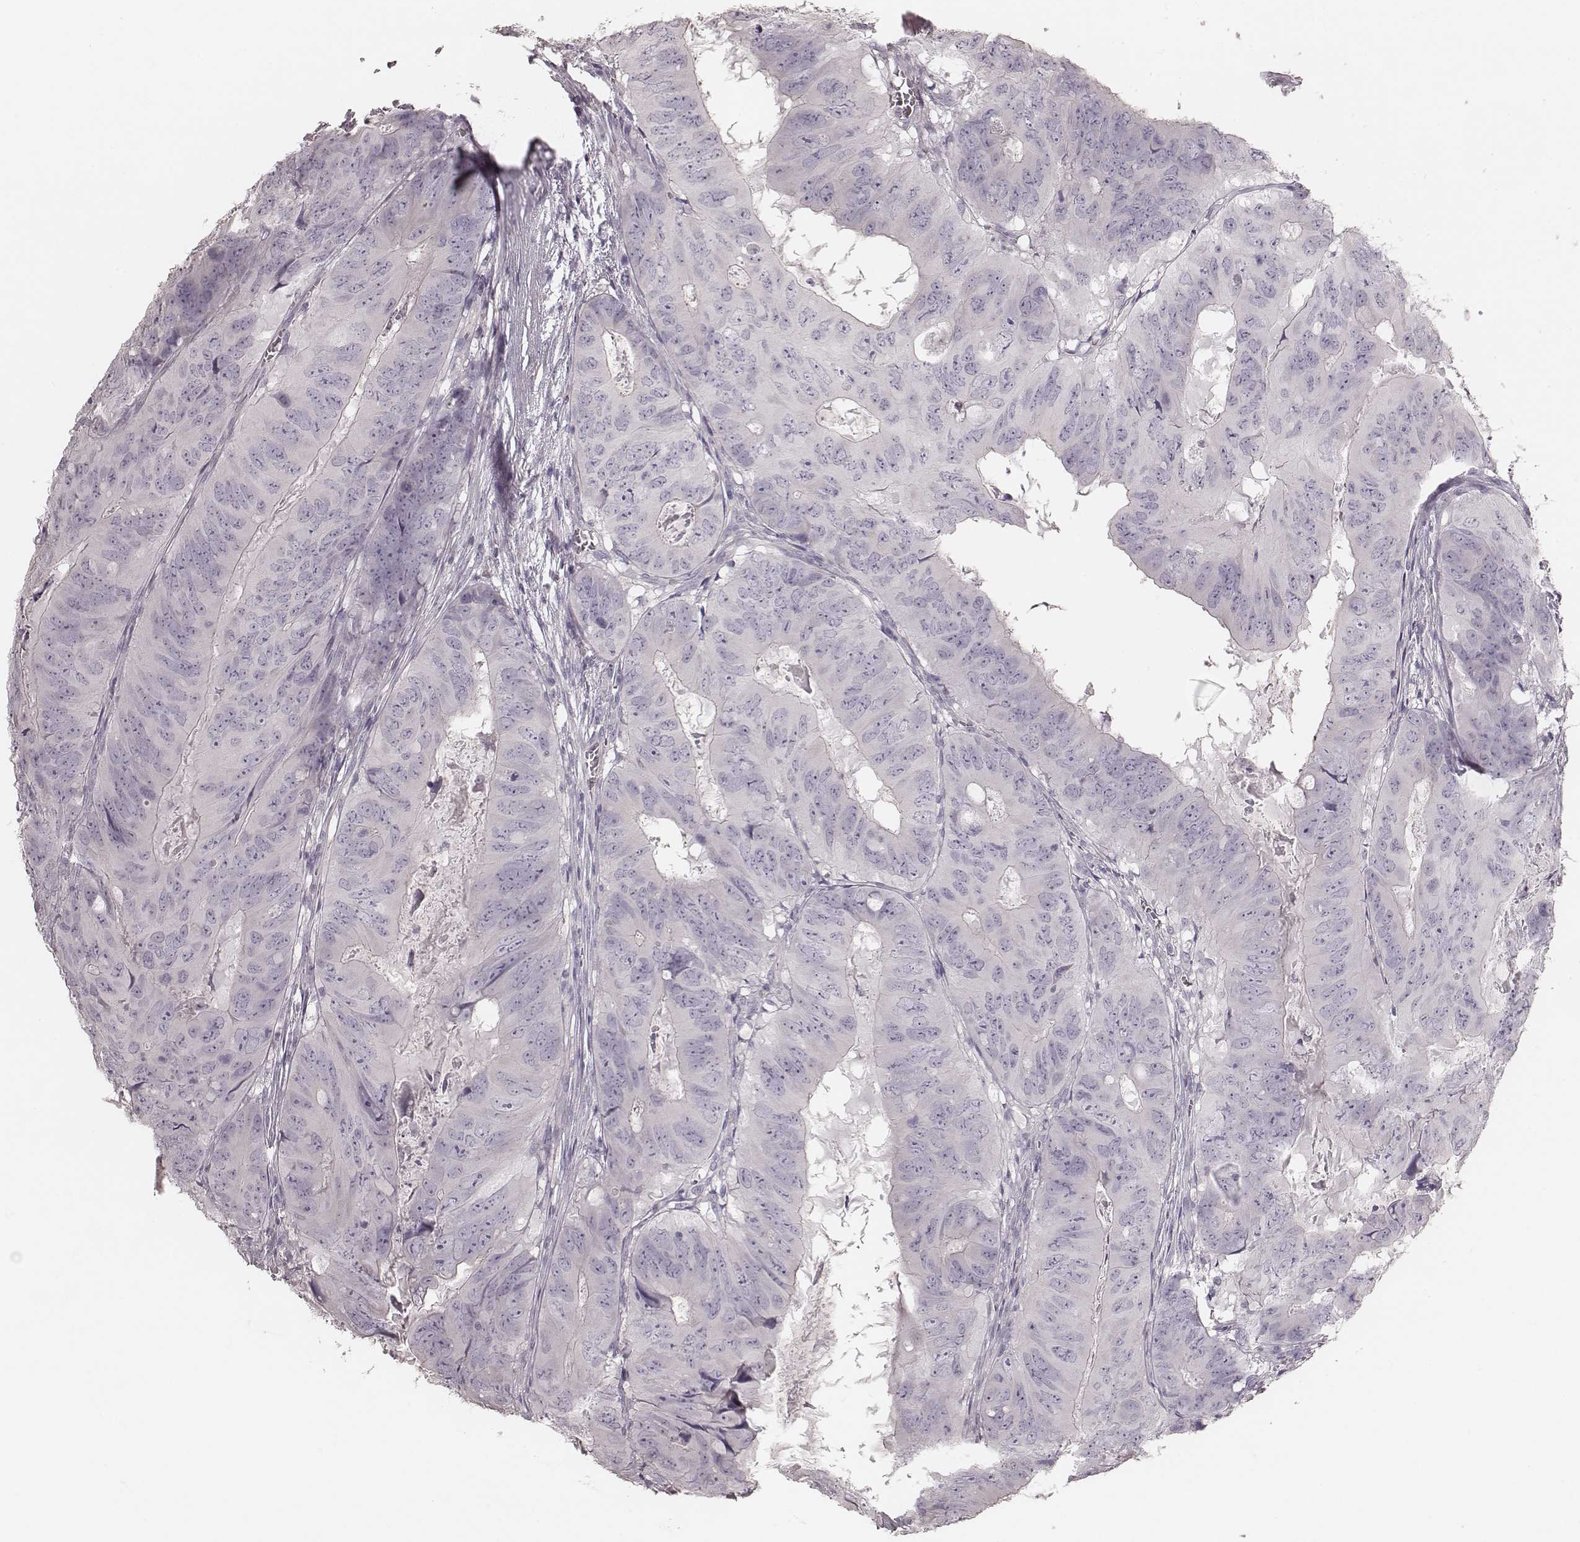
{"staining": {"intensity": "negative", "quantity": "none", "location": "none"}, "tissue": "colorectal cancer", "cell_type": "Tumor cells", "image_type": "cancer", "snomed": [{"axis": "morphology", "description": "Adenocarcinoma, NOS"}, {"axis": "topography", "description": "Colon"}], "caption": "This is a micrograph of immunohistochemistry staining of colorectal cancer (adenocarcinoma), which shows no positivity in tumor cells.", "gene": "ZP4", "patient": {"sex": "male", "age": 79}}